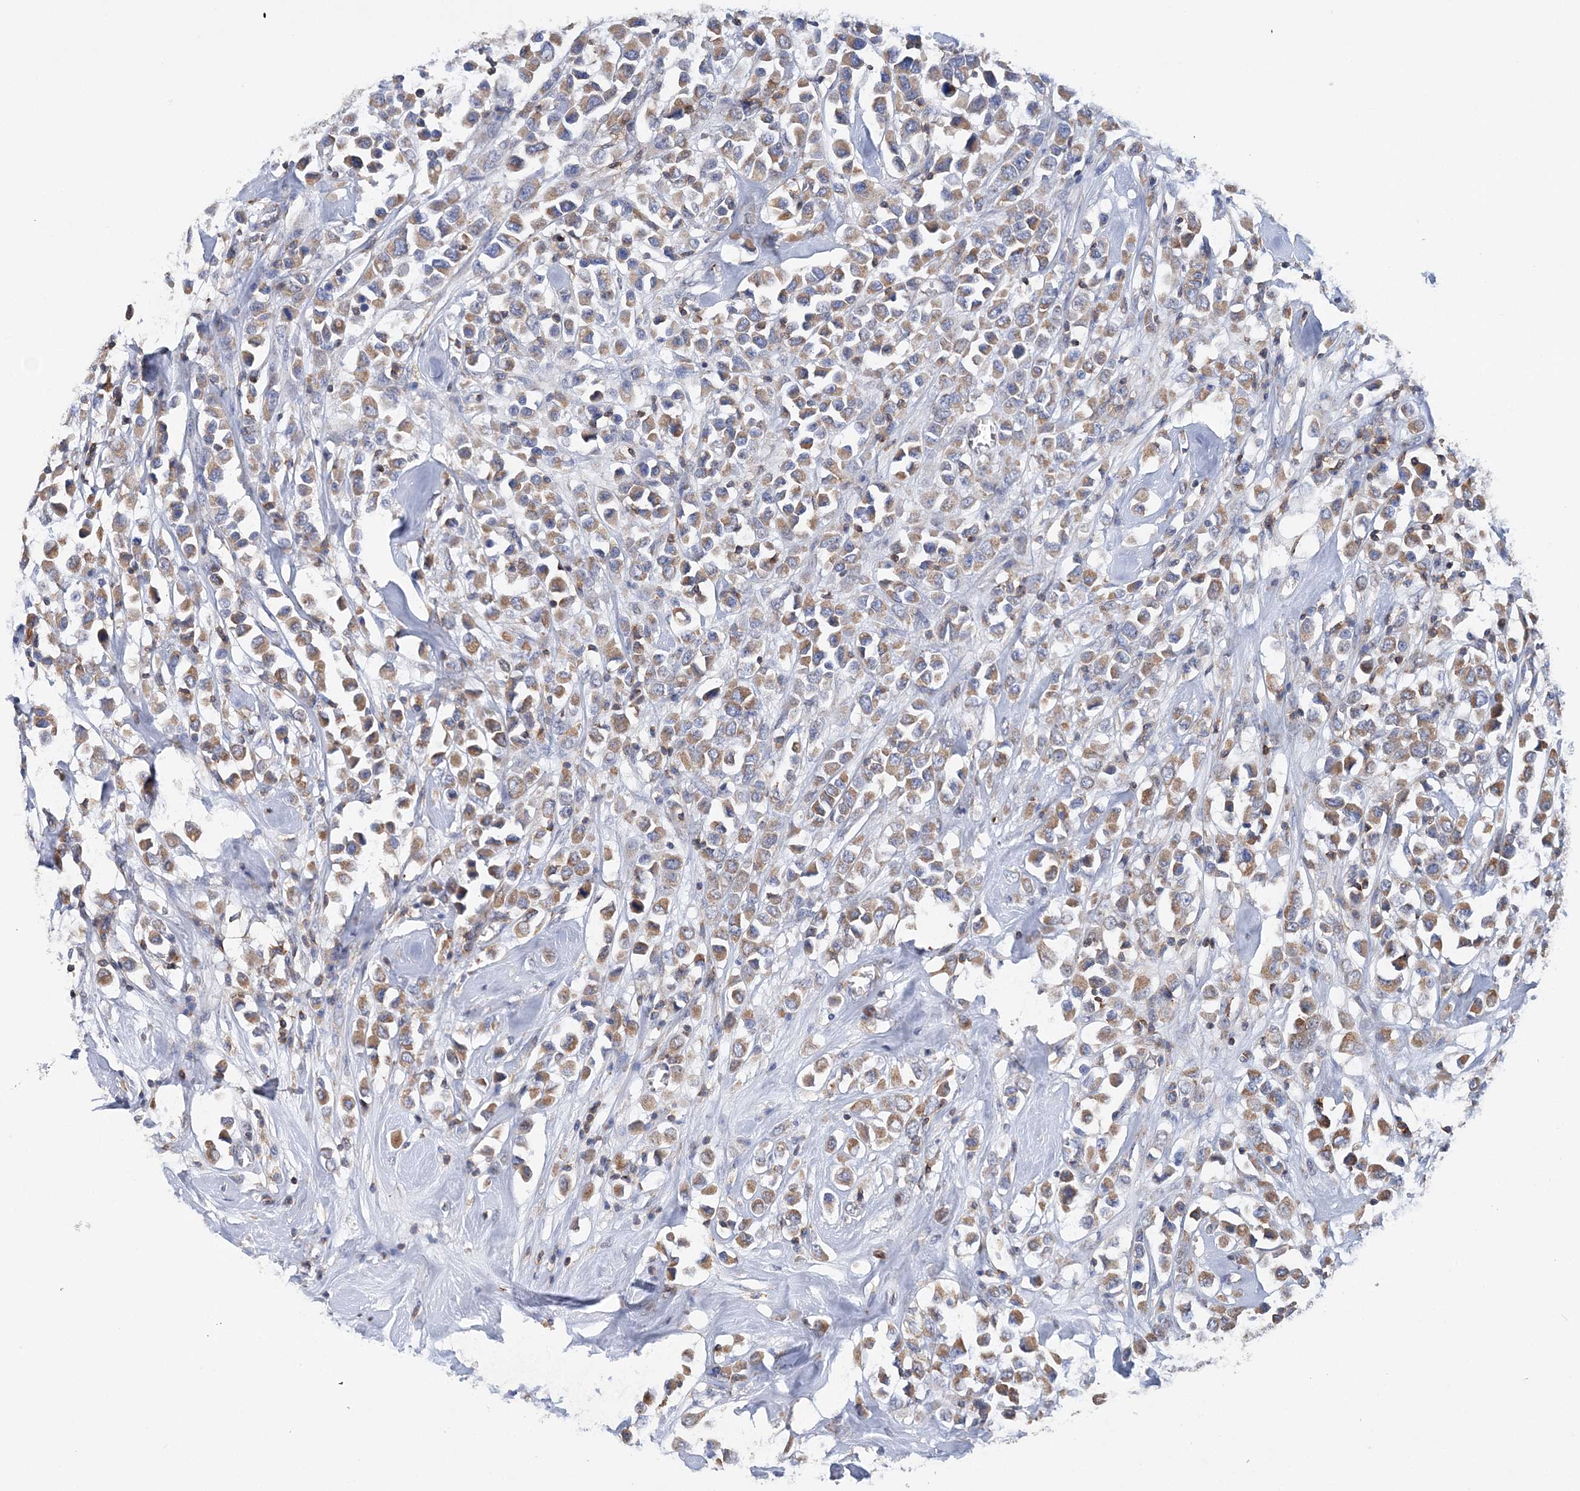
{"staining": {"intensity": "moderate", "quantity": ">75%", "location": "cytoplasmic/membranous"}, "tissue": "breast cancer", "cell_type": "Tumor cells", "image_type": "cancer", "snomed": [{"axis": "morphology", "description": "Duct carcinoma"}, {"axis": "topography", "description": "Breast"}], "caption": "Immunohistochemistry (IHC) image of neoplastic tissue: human infiltrating ductal carcinoma (breast) stained using IHC exhibits medium levels of moderate protein expression localized specifically in the cytoplasmic/membranous of tumor cells, appearing as a cytoplasmic/membranous brown color.", "gene": "TTC32", "patient": {"sex": "female", "age": 61}}